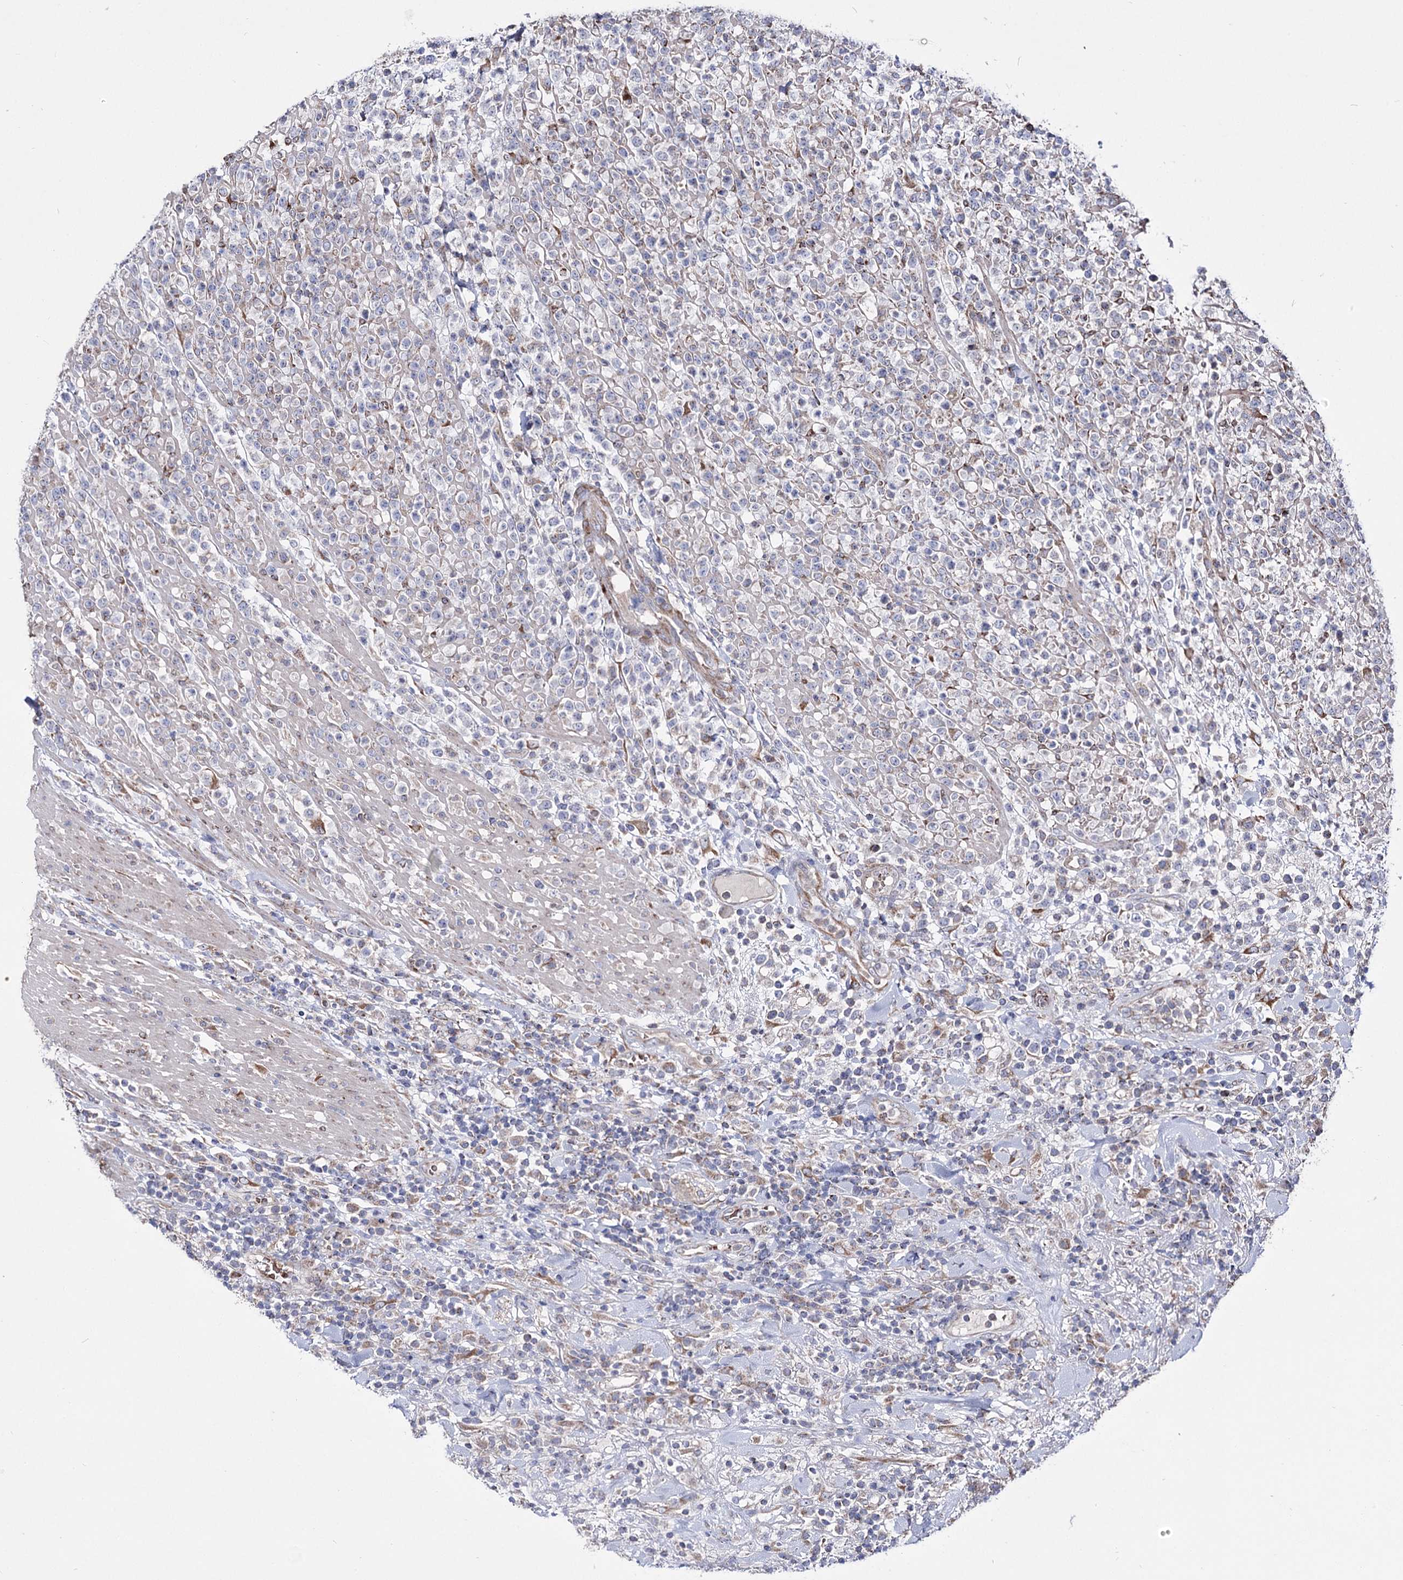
{"staining": {"intensity": "negative", "quantity": "none", "location": "none"}, "tissue": "lymphoma", "cell_type": "Tumor cells", "image_type": "cancer", "snomed": [{"axis": "morphology", "description": "Malignant lymphoma, non-Hodgkin's type, High grade"}, {"axis": "topography", "description": "Colon"}], "caption": "There is no significant staining in tumor cells of malignant lymphoma, non-Hodgkin's type (high-grade).", "gene": "OSBPL5", "patient": {"sex": "female", "age": 53}}